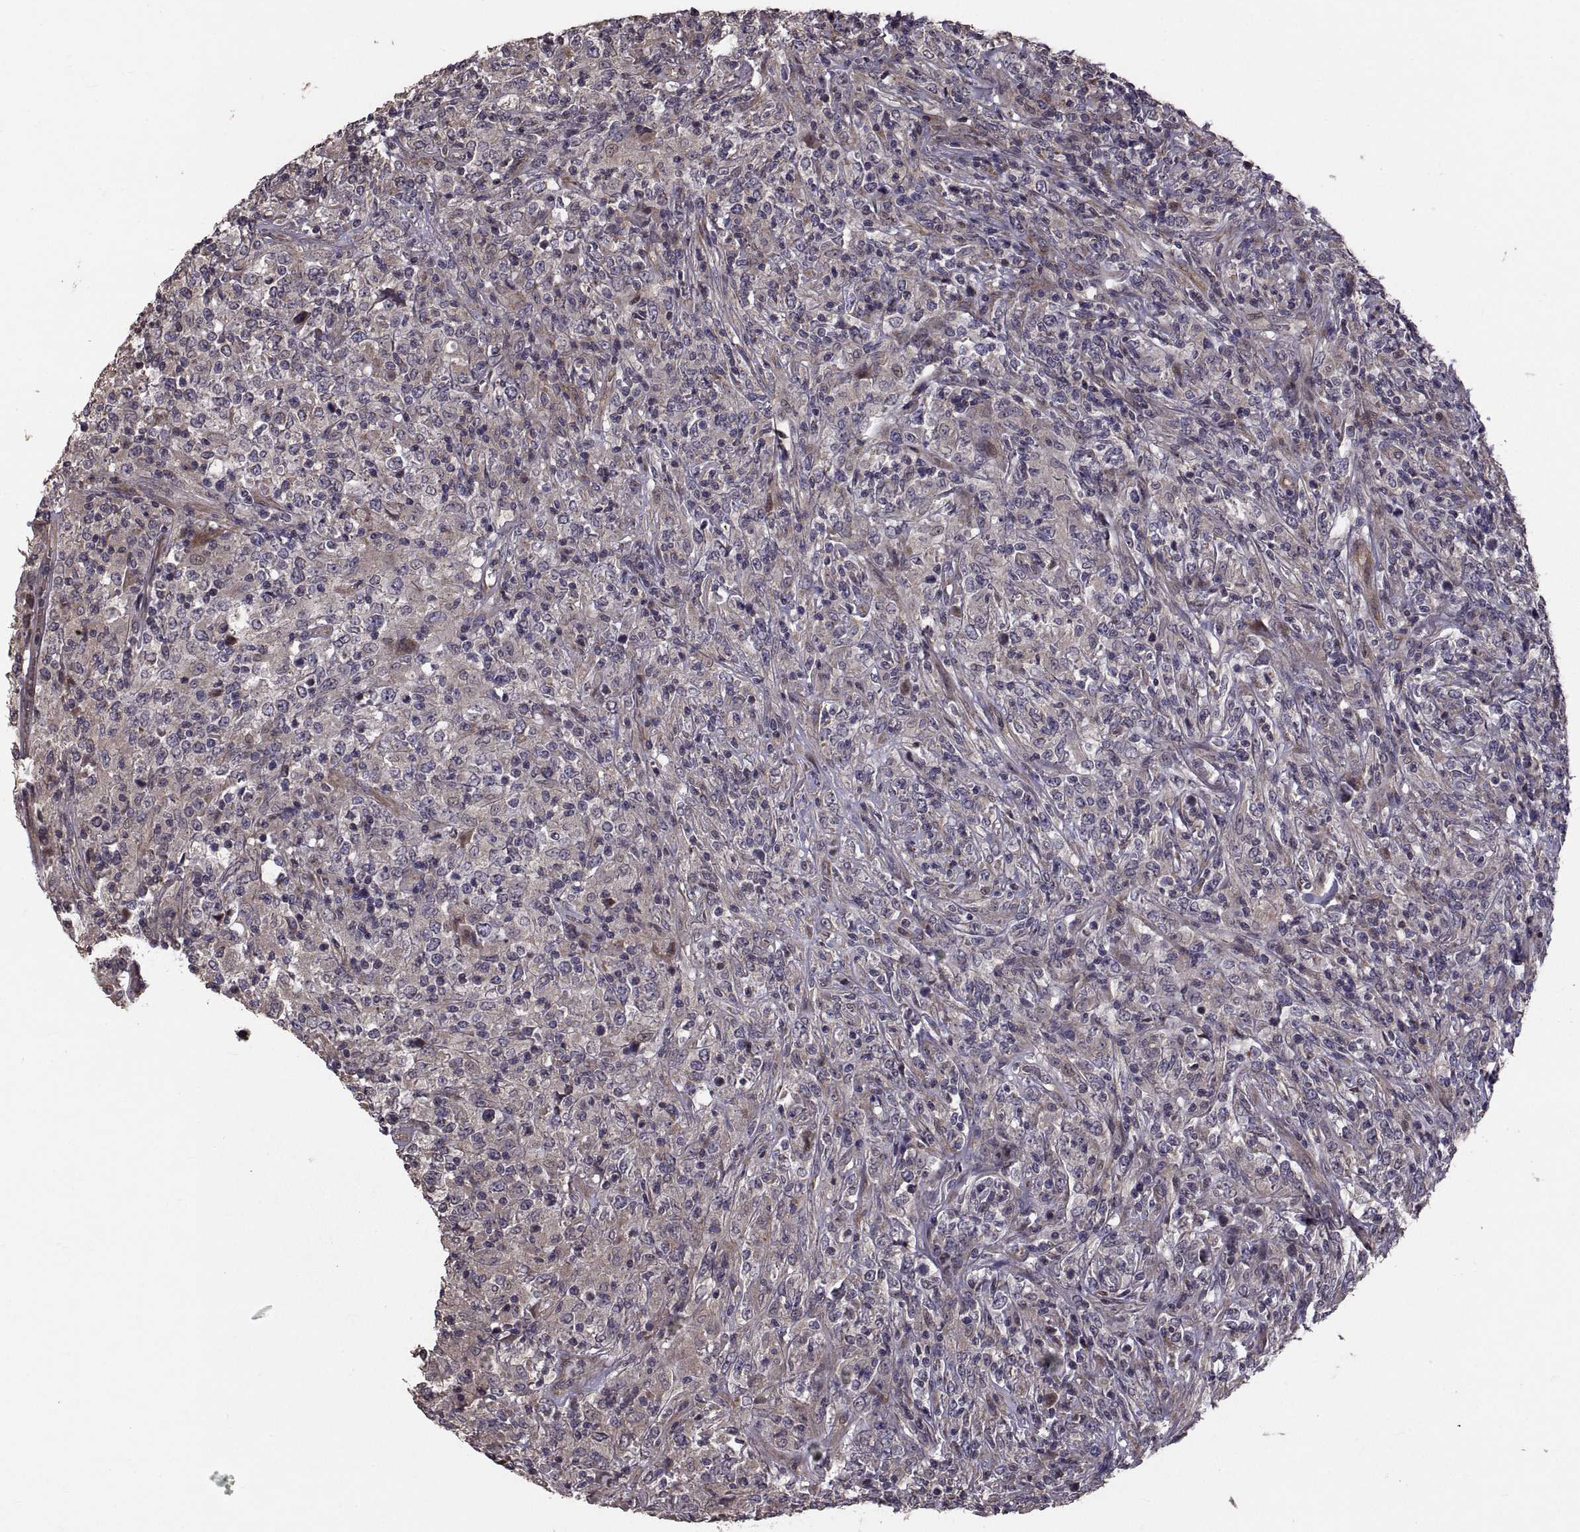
{"staining": {"intensity": "negative", "quantity": "none", "location": "none"}, "tissue": "lymphoma", "cell_type": "Tumor cells", "image_type": "cancer", "snomed": [{"axis": "morphology", "description": "Malignant lymphoma, non-Hodgkin's type, High grade"}, {"axis": "topography", "description": "Lung"}], "caption": "An image of lymphoma stained for a protein reveals no brown staining in tumor cells.", "gene": "PMM2", "patient": {"sex": "male", "age": 79}}